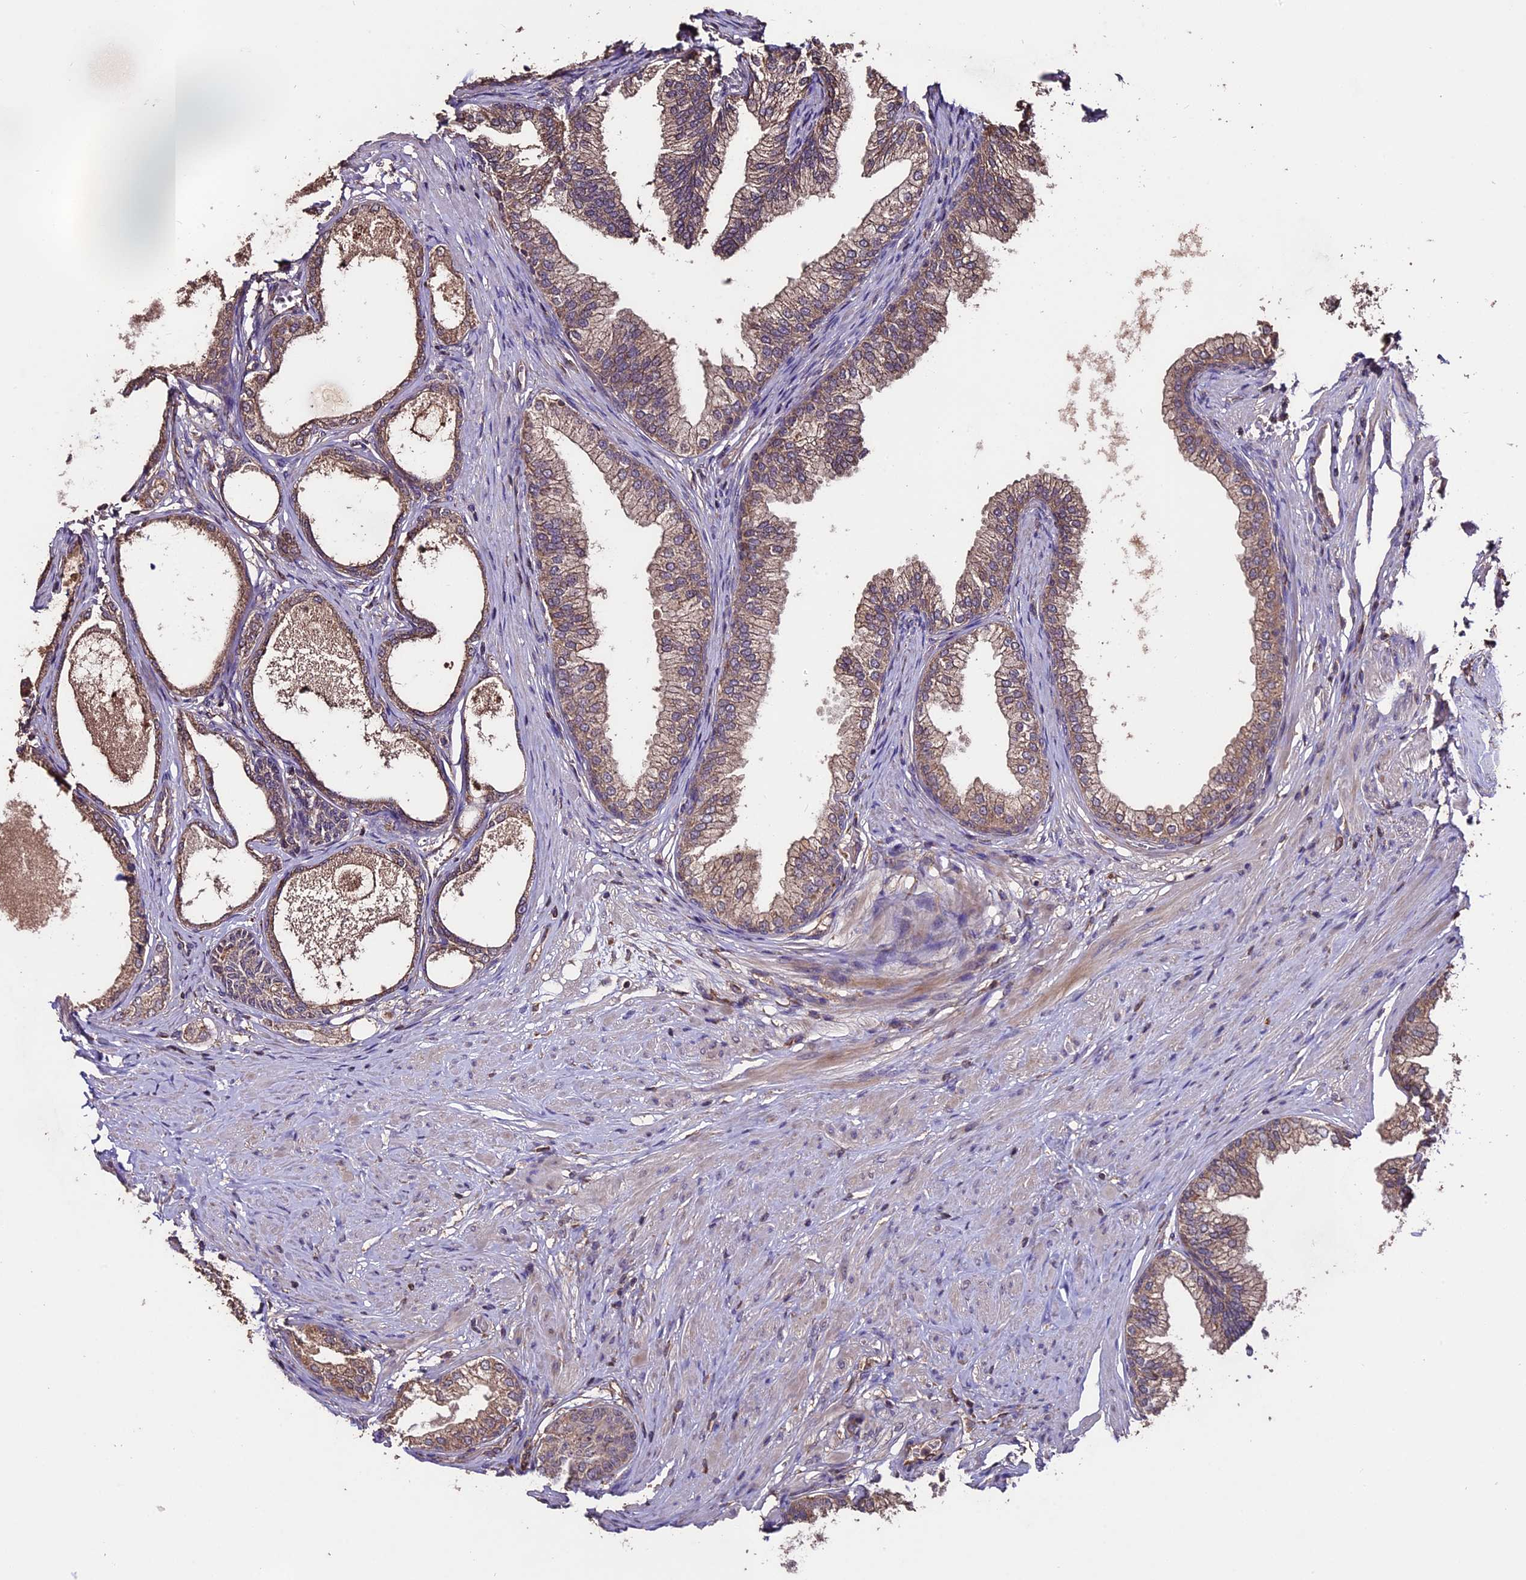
{"staining": {"intensity": "moderate", "quantity": ">75%", "location": "cytoplasmic/membranous"}, "tissue": "prostate", "cell_type": "Glandular cells", "image_type": "normal", "snomed": [{"axis": "morphology", "description": "Normal tissue, NOS"}, {"axis": "morphology", "description": "Urothelial carcinoma, Low grade"}, {"axis": "topography", "description": "Urinary bladder"}, {"axis": "topography", "description": "Prostate"}], "caption": "Human prostate stained for a protein (brown) shows moderate cytoplasmic/membranous positive positivity in approximately >75% of glandular cells.", "gene": "TTLL10", "patient": {"sex": "male", "age": 60}}